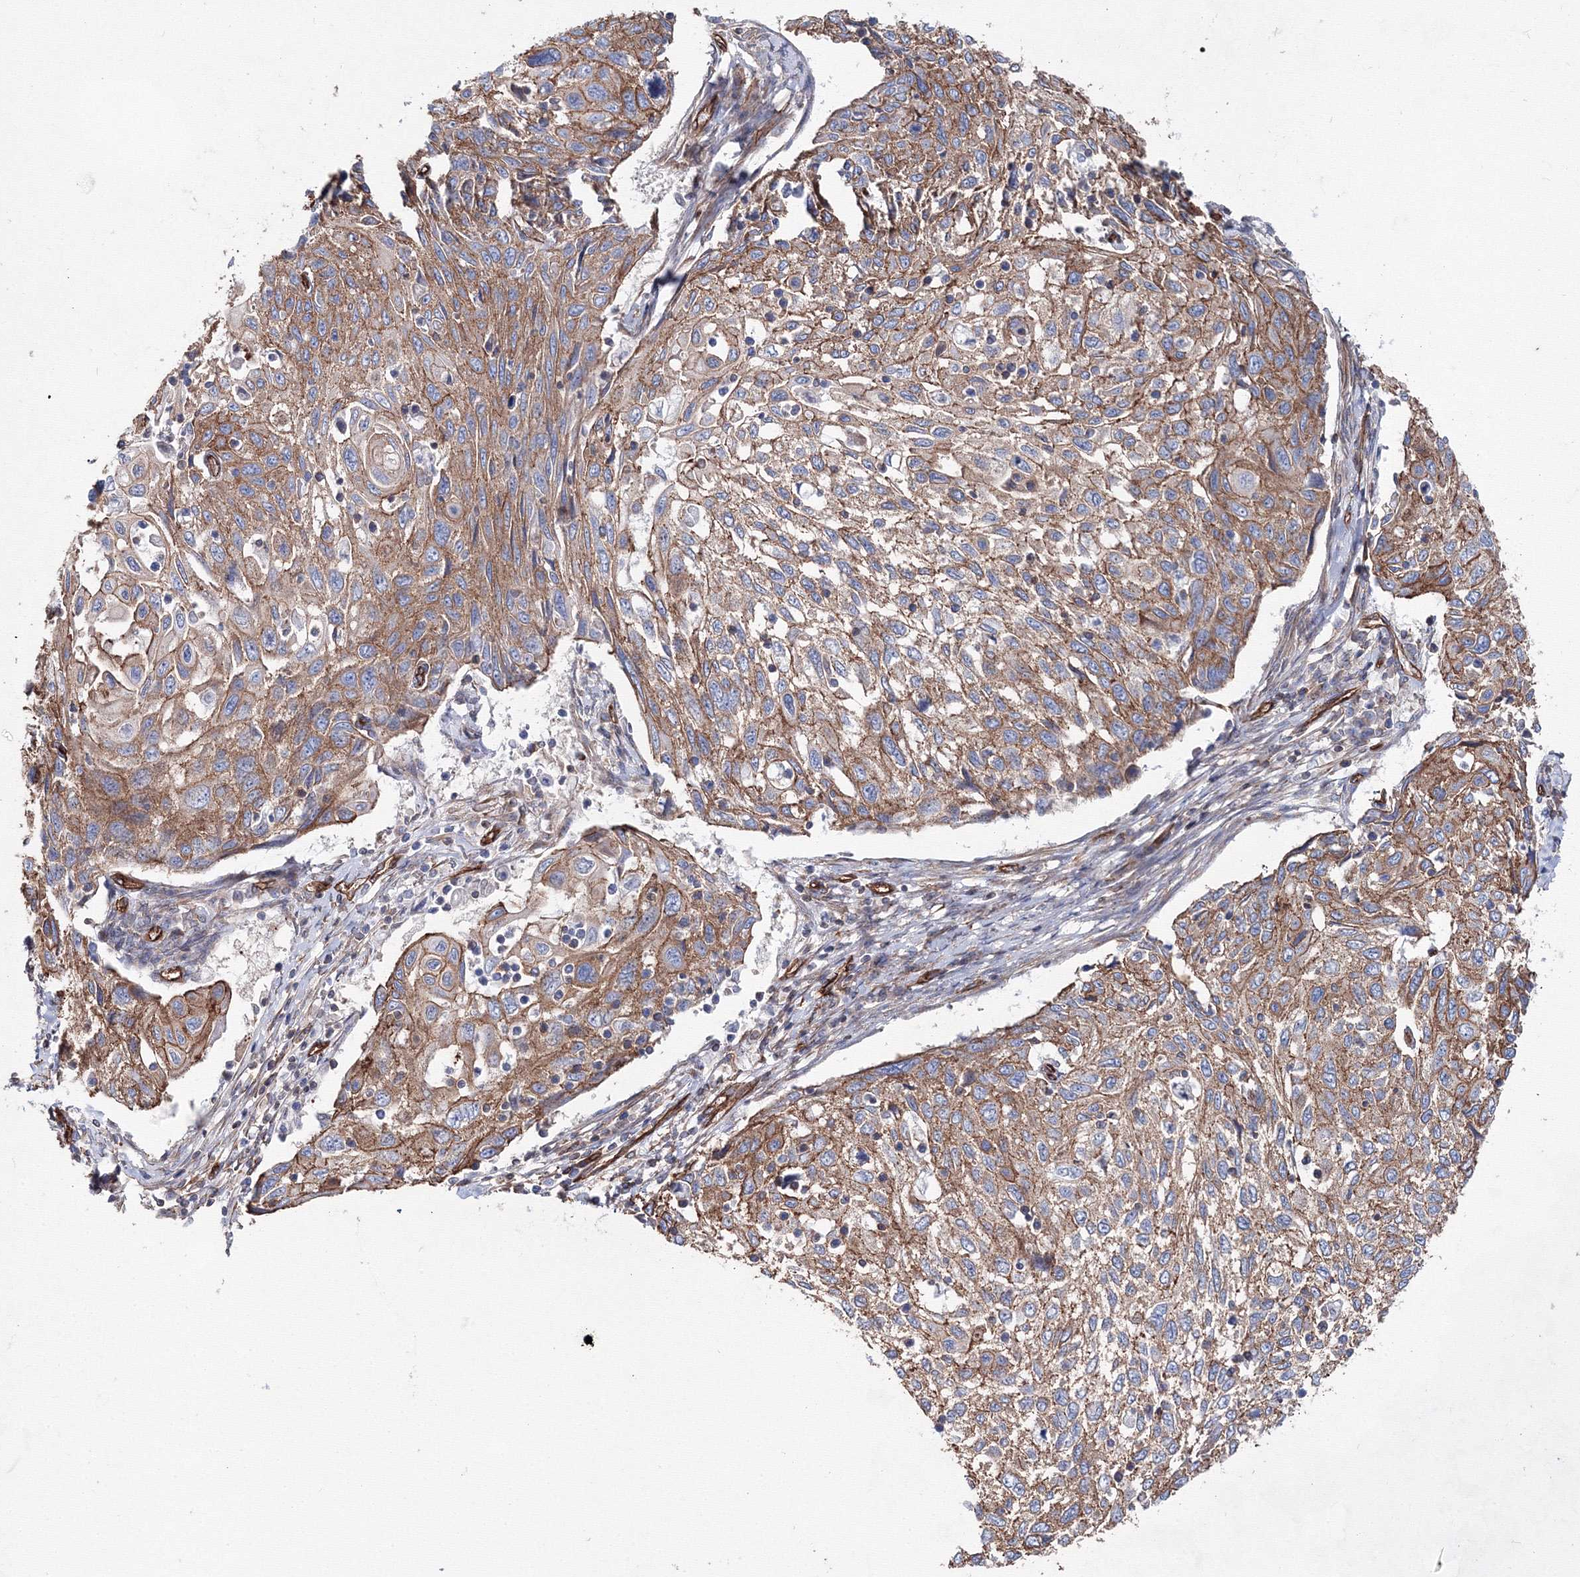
{"staining": {"intensity": "moderate", "quantity": ">75%", "location": "cytoplasmic/membranous"}, "tissue": "cervical cancer", "cell_type": "Tumor cells", "image_type": "cancer", "snomed": [{"axis": "morphology", "description": "Squamous cell carcinoma, NOS"}, {"axis": "topography", "description": "Cervix"}], "caption": "Cervical cancer (squamous cell carcinoma) stained with a protein marker displays moderate staining in tumor cells.", "gene": "ANKRD37", "patient": {"sex": "female", "age": 70}}